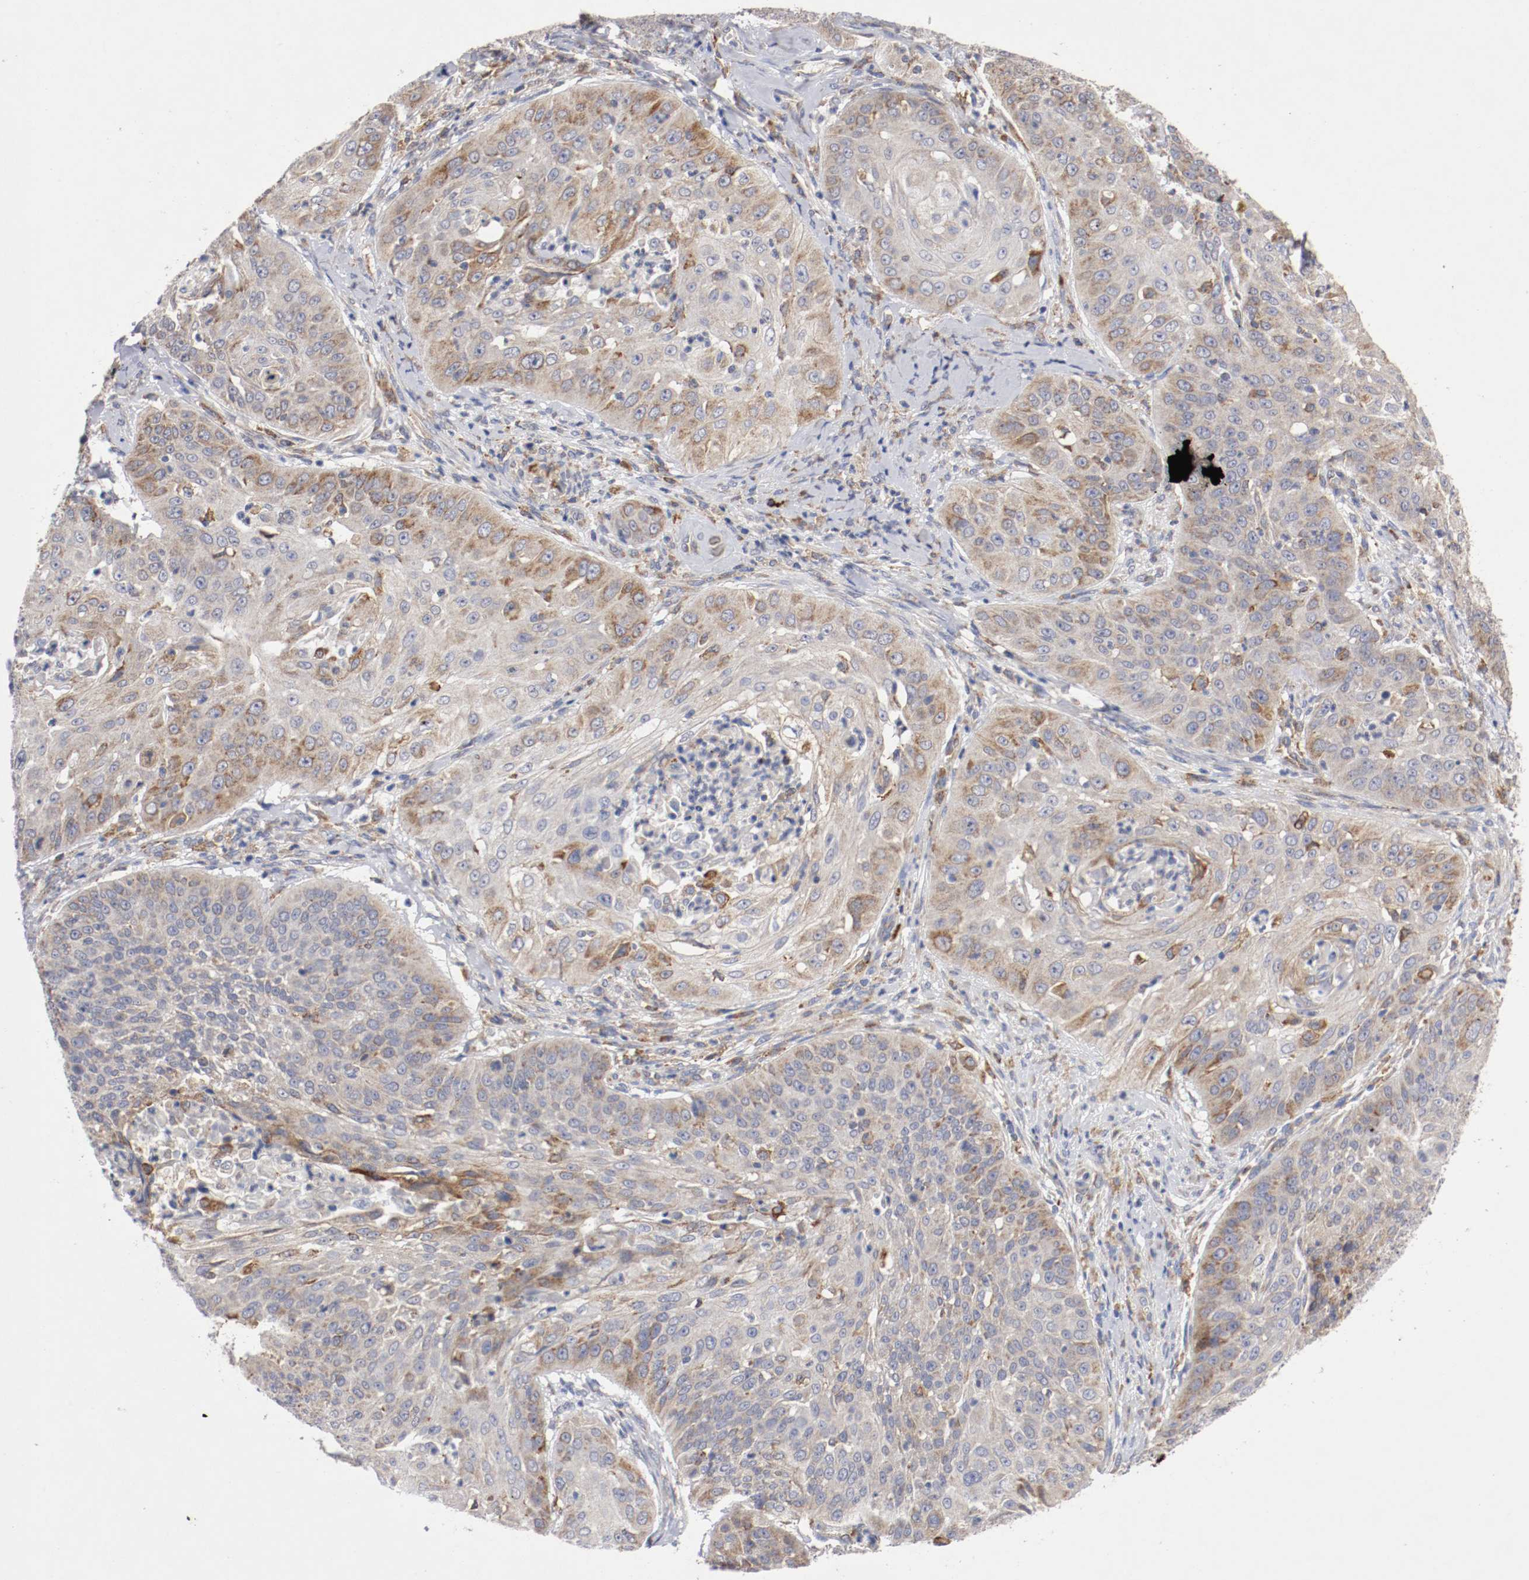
{"staining": {"intensity": "moderate", "quantity": "25%-75%", "location": "cytoplasmic/membranous"}, "tissue": "cervical cancer", "cell_type": "Tumor cells", "image_type": "cancer", "snomed": [{"axis": "morphology", "description": "Squamous cell carcinoma, NOS"}, {"axis": "topography", "description": "Cervix"}], "caption": "Protein expression analysis of cervical cancer (squamous cell carcinoma) exhibits moderate cytoplasmic/membranous staining in approximately 25%-75% of tumor cells.", "gene": "TRAF2", "patient": {"sex": "female", "age": 64}}